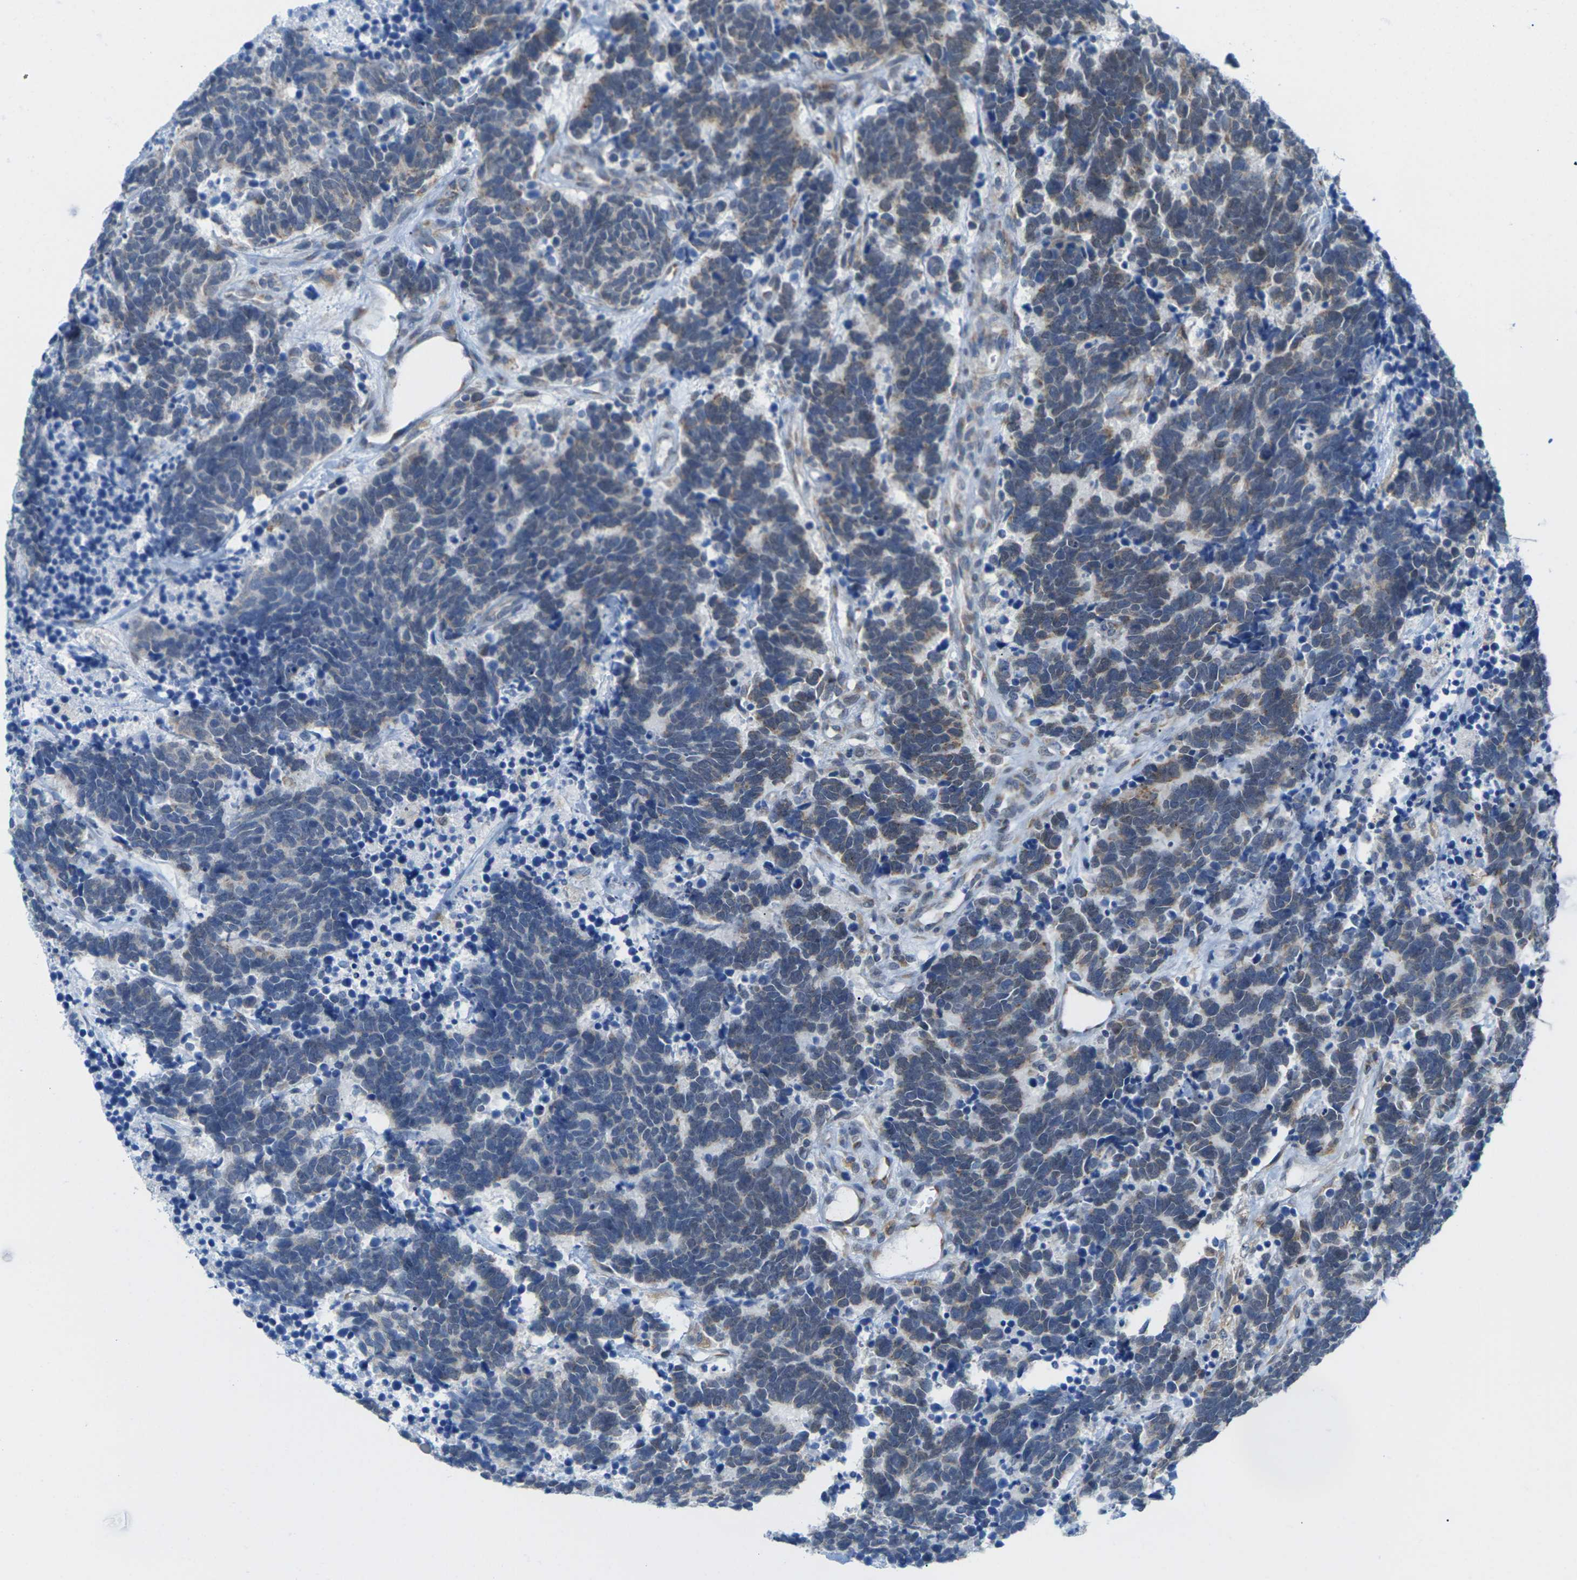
{"staining": {"intensity": "negative", "quantity": "none", "location": "none"}, "tissue": "carcinoid", "cell_type": "Tumor cells", "image_type": "cancer", "snomed": [{"axis": "morphology", "description": "Carcinoma, NOS"}, {"axis": "morphology", "description": "Carcinoid, malignant, NOS"}, {"axis": "topography", "description": "Urinary bladder"}], "caption": "IHC image of neoplastic tissue: human carcinoid stained with DAB (3,3'-diaminobenzidine) displays no significant protein expression in tumor cells.", "gene": "PDZK1IP1", "patient": {"sex": "male", "age": 57}}